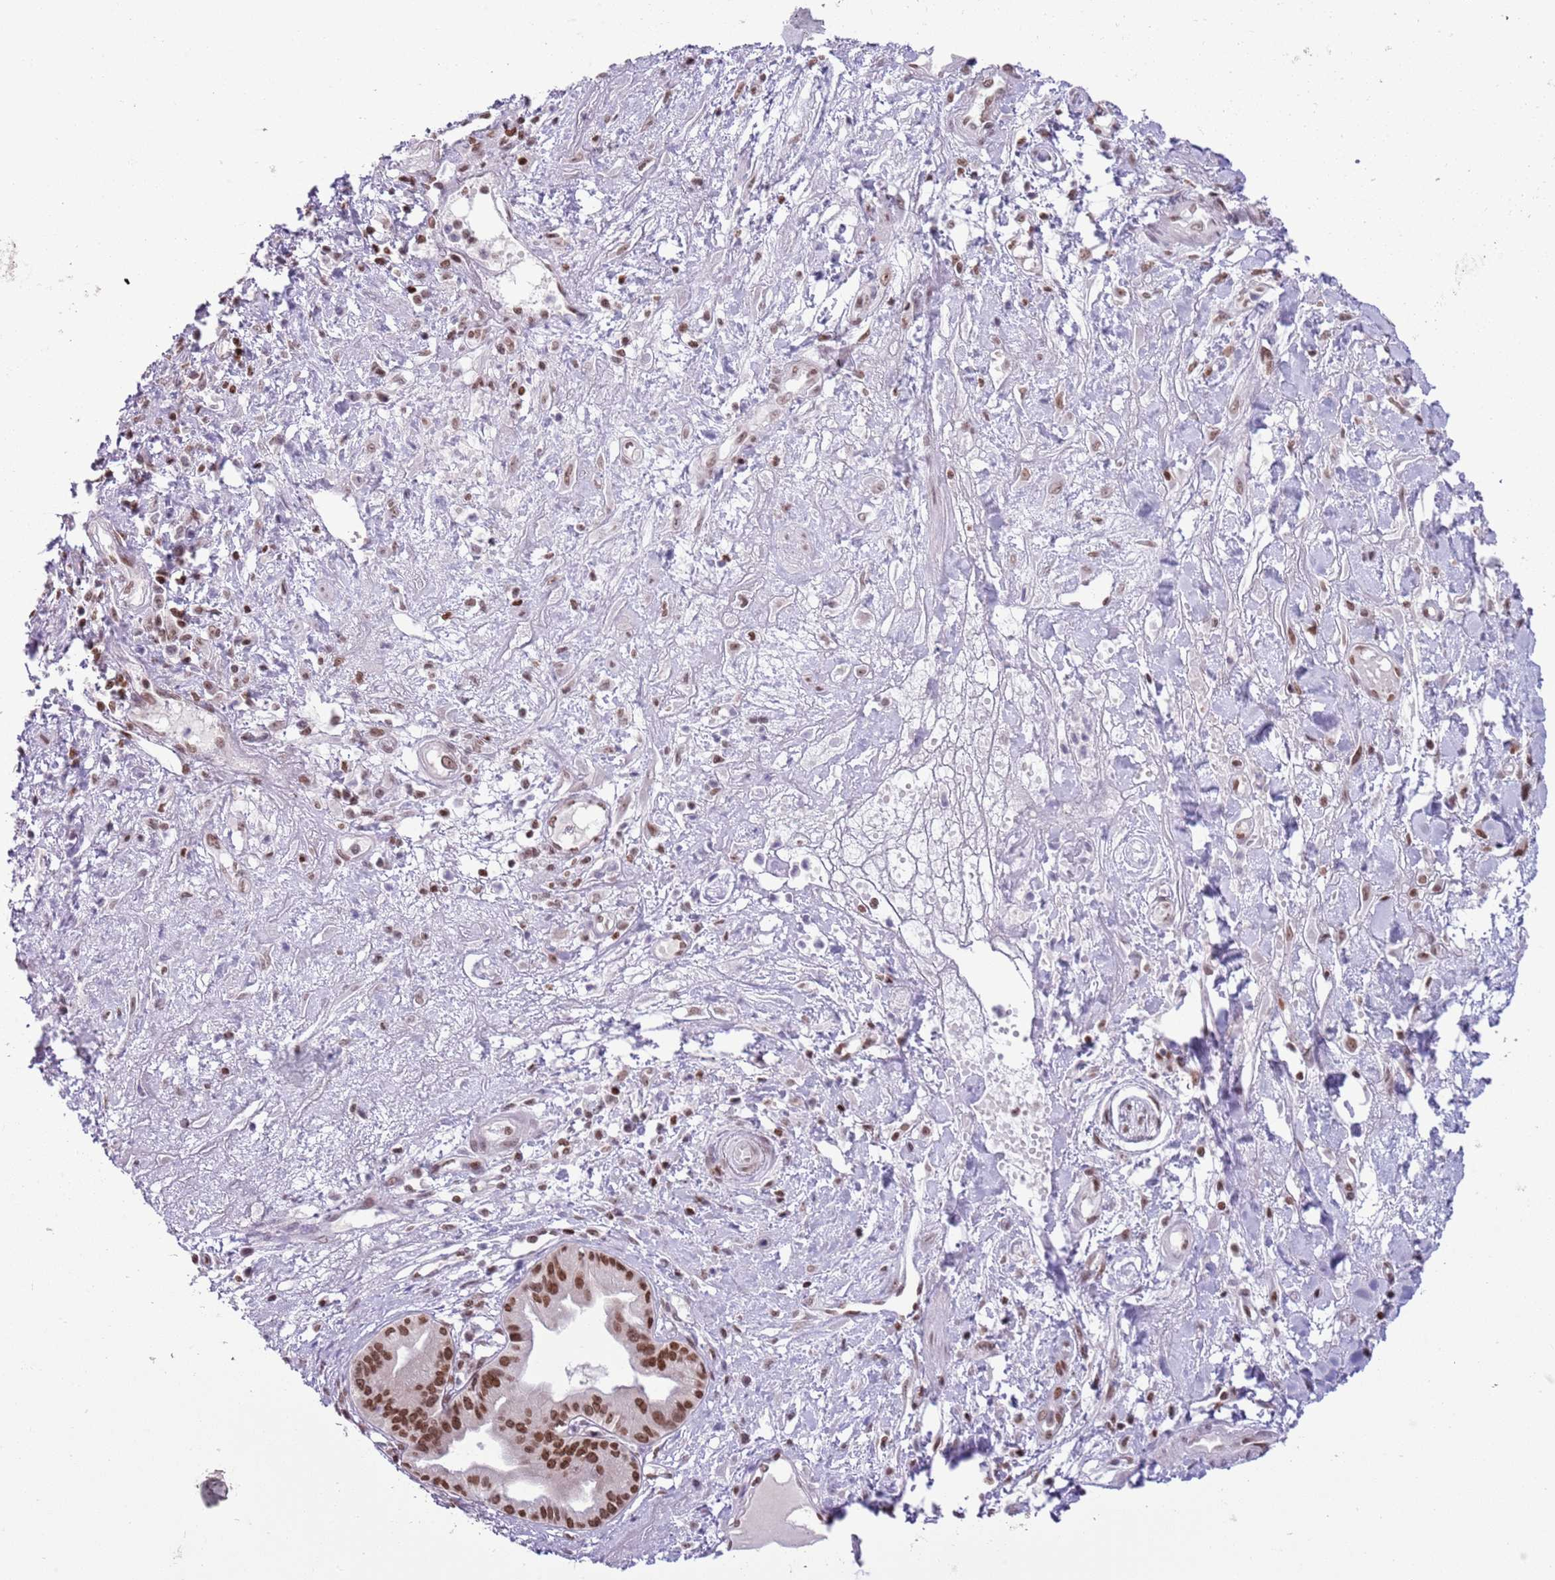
{"staining": {"intensity": "moderate", "quantity": ">75%", "location": "nuclear"}, "tissue": "pancreatic cancer", "cell_type": "Tumor cells", "image_type": "cancer", "snomed": [{"axis": "morphology", "description": "Adenocarcinoma, NOS"}, {"axis": "topography", "description": "Pancreas"}], "caption": "A photomicrograph showing moderate nuclear expression in about >75% of tumor cells in adenocarcinoma (pancreatic), as visualized by brown immunohistochemical staining.", "gene": "SELENOH", "patient": {"sex": "female", "age": 50}}